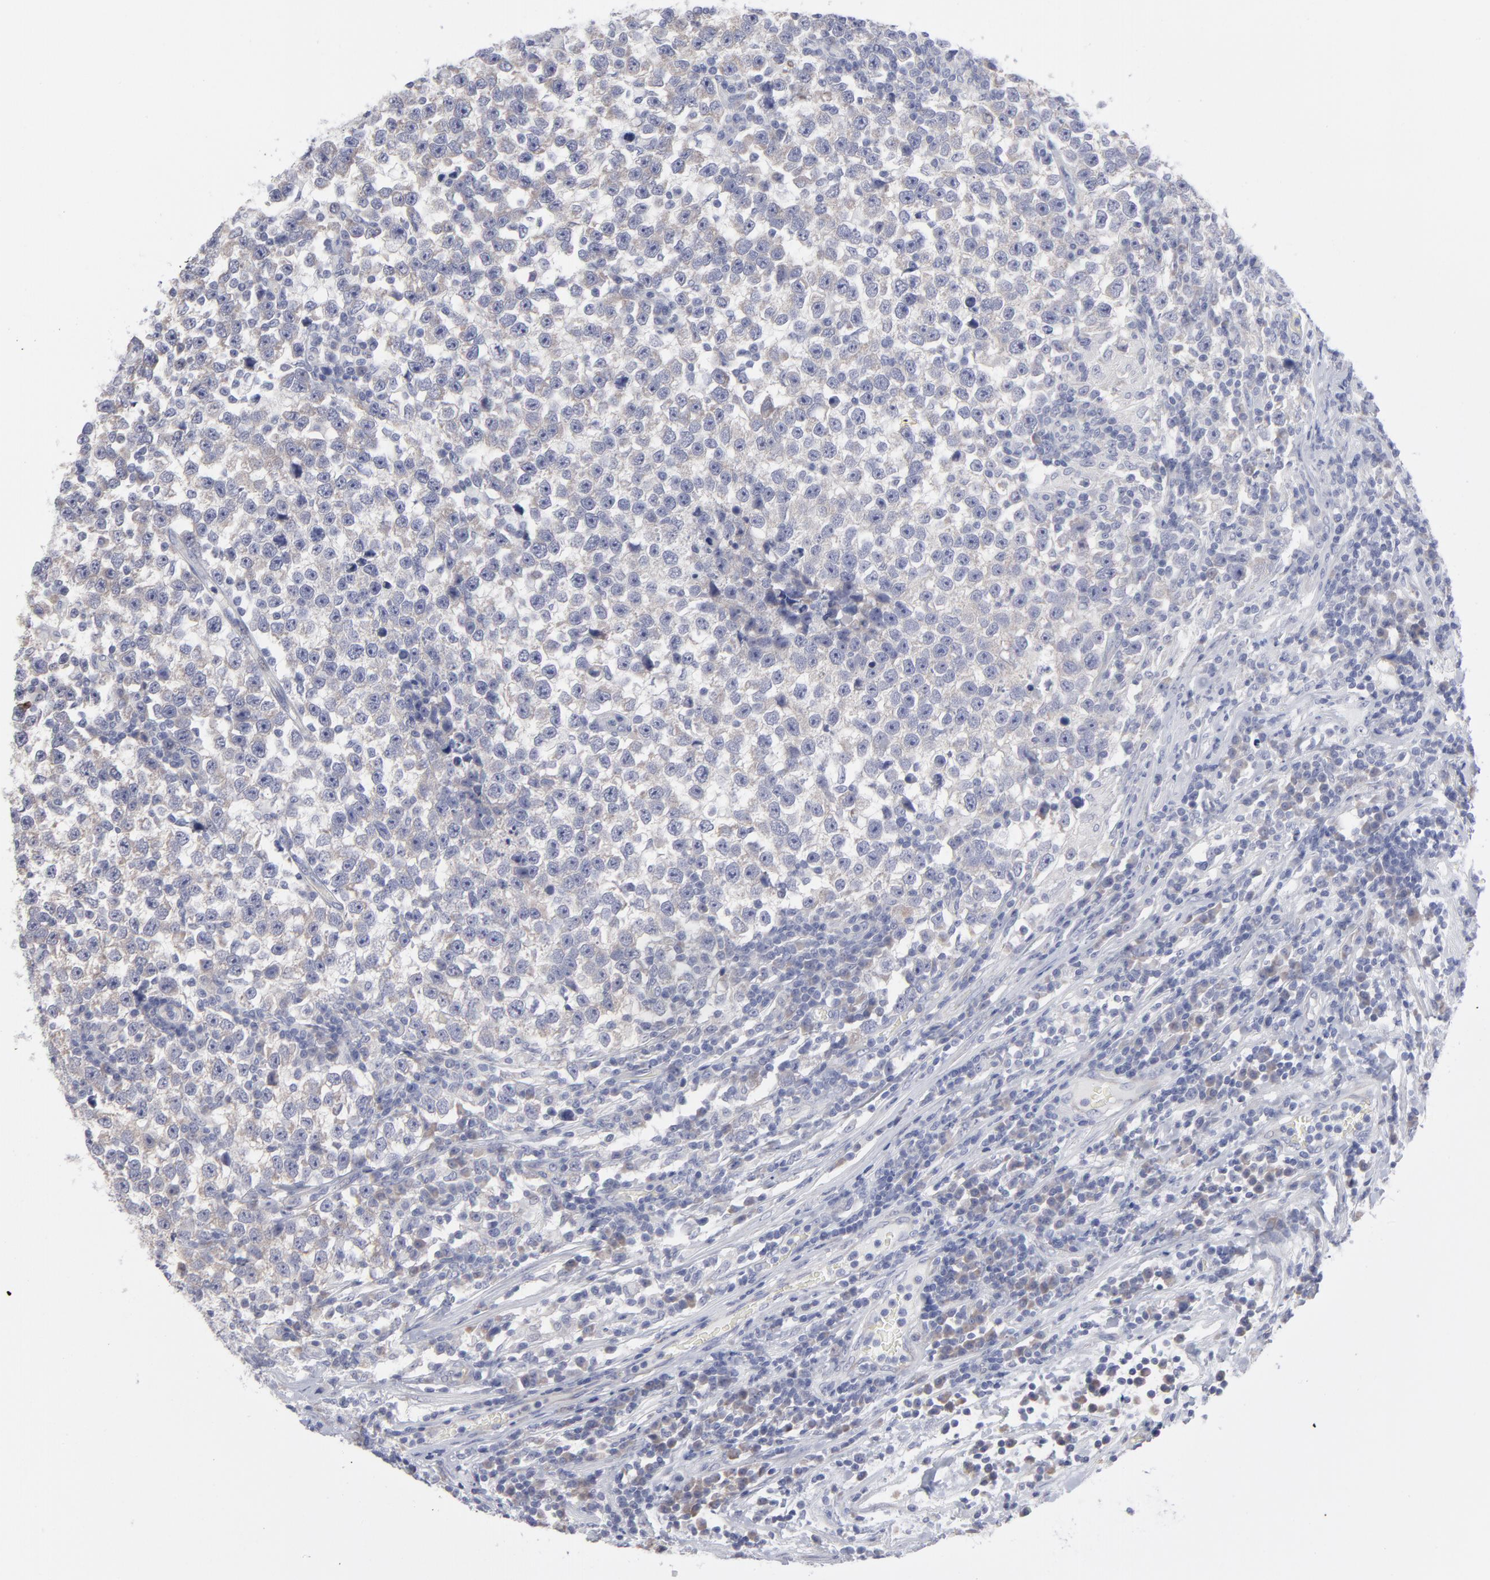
{"staining": {"intensity": "negative", "quantity": "none", "location": "none"}, "tissue": "testis cancer", "cell_type": "Tumor cells", "image_type": "cancer", "snomed": [{"axis": "morphology", "description": "Seminoma, NOS"}, {"axis": "topography", "description": "Testis"}], "caption": "Testis cancer (seminoma) was stained to show a protein in brown. There is no significant staining in tumor cells. Brightfield microscopy of IHC stained with DAB (3,3'-diaminobenzidine) (brown) and hematoxylin (blue), captured at high magnification.", "gene": "RPS24", "patient": {"sex": "male", "age": 43}}